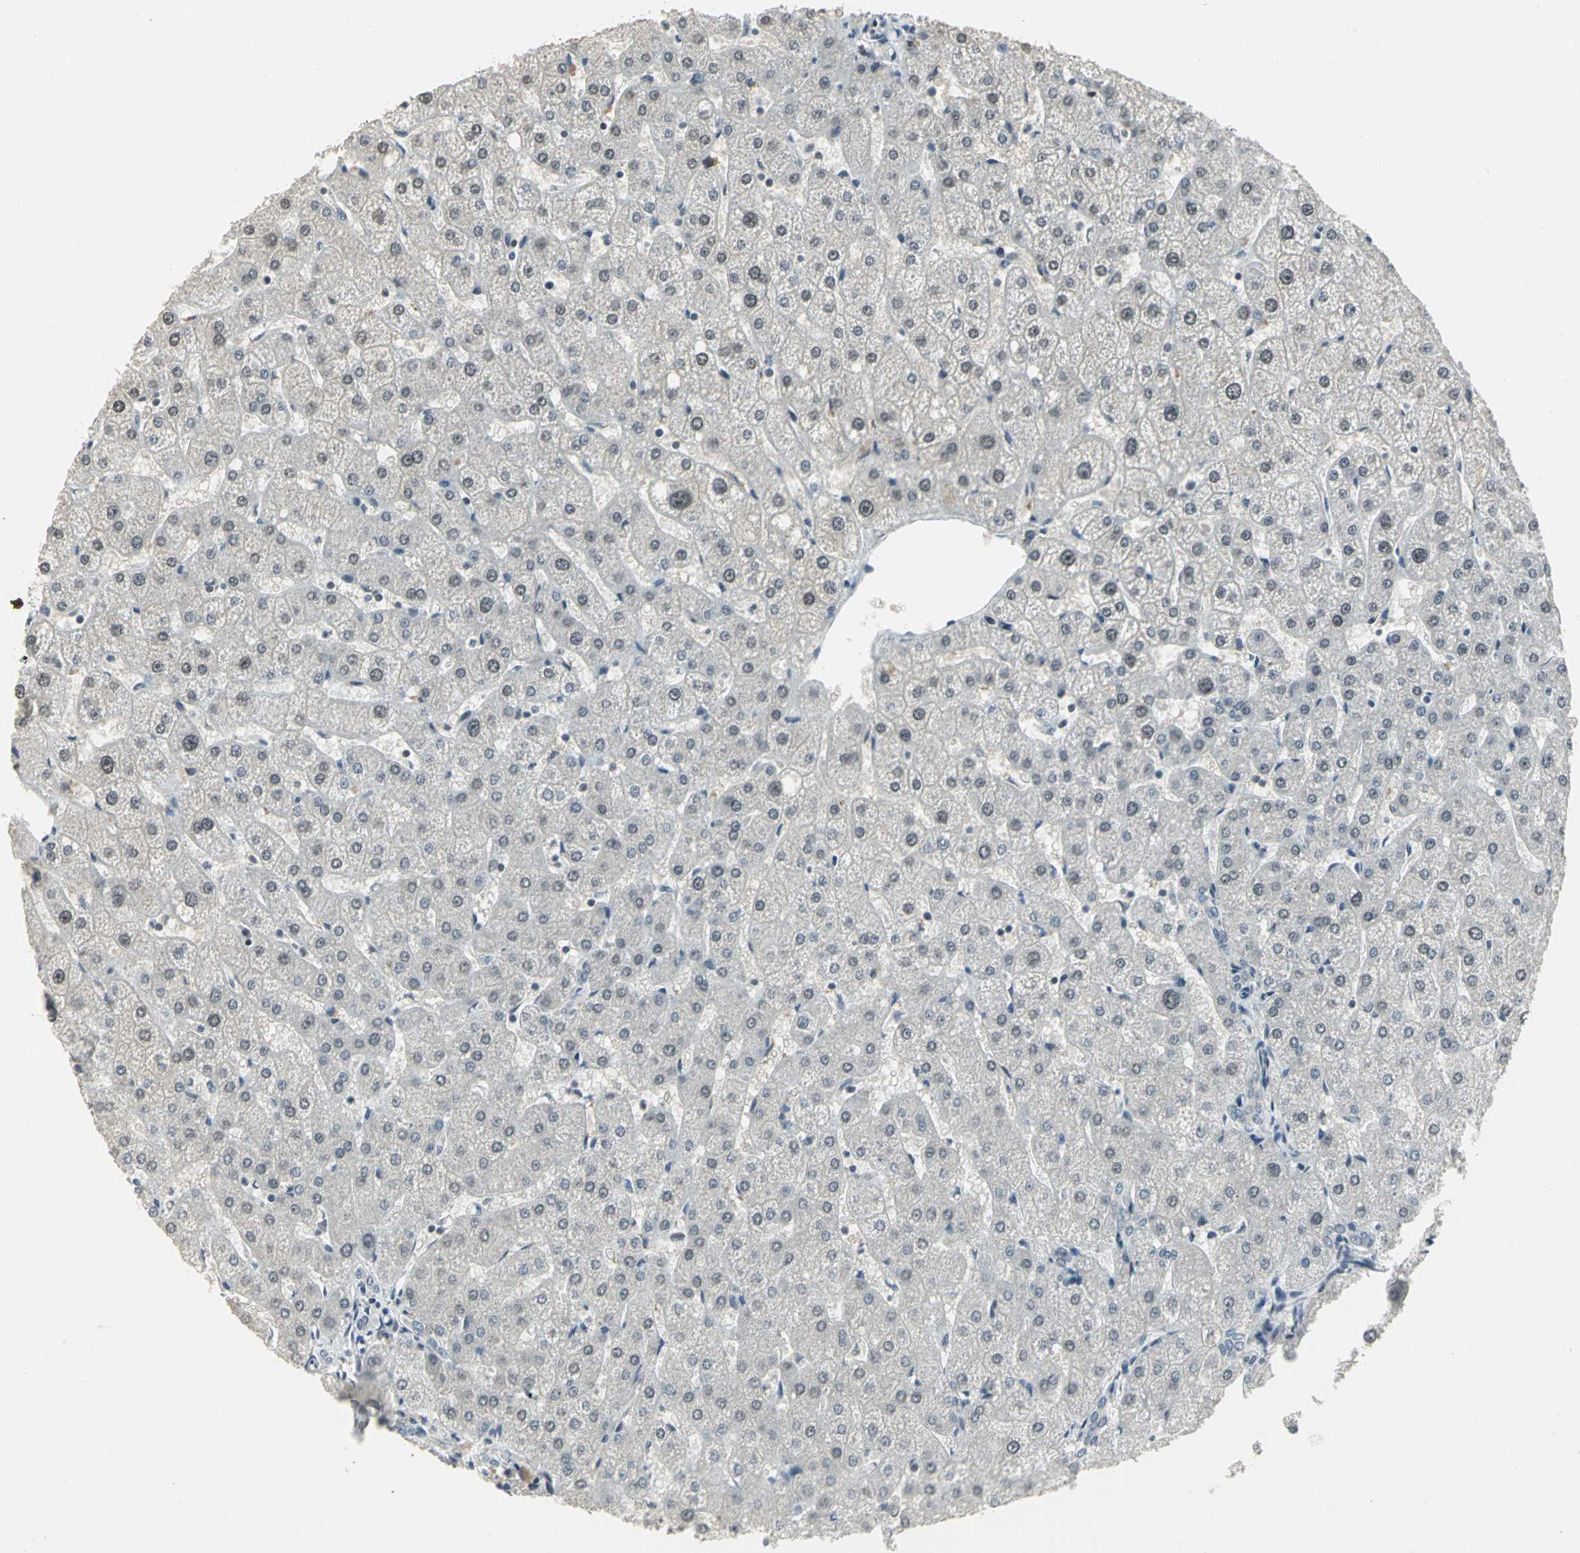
{"staining": {"intensity": "negative", "quantity": "none", "location": "none"}, "tissue": "liver", "cell_type": "Cholangiocytes", "image_type": "normal", "snomed": [{"axis": "morphology", "description": "Normal tissue, NOS"}, {"axis": "topography", "description": "Liver"}], "caption": "IHC of benign liver displays no positivity in cholangiocytes.", "gene": "CBX3", "patient": {"sex": "male", "age": 67}}